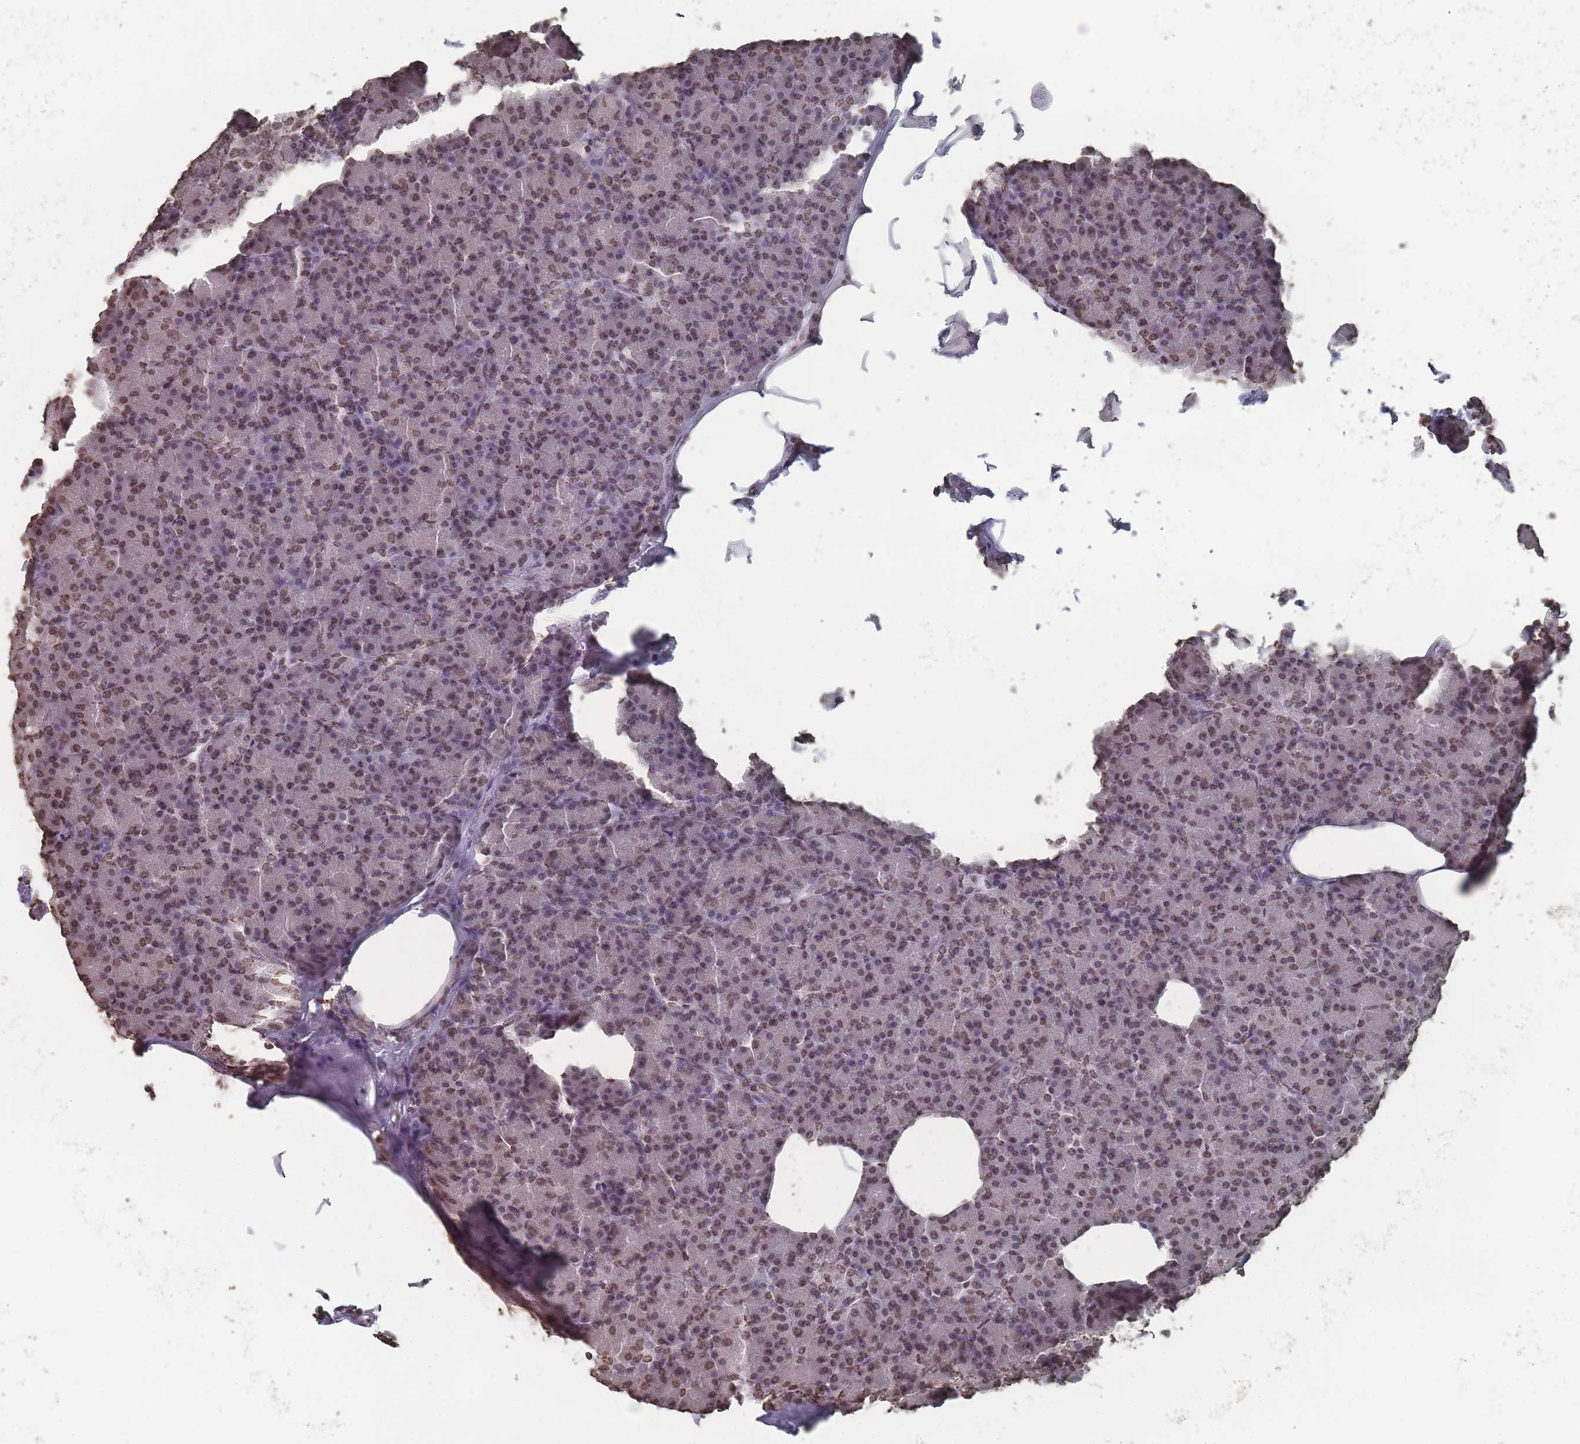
{"staining": {"intensity": "moderate", "quantity": ">75%", "location": "nuclear"}, "tissue": "pancreas", "cell_type": "Exocrine glandular cells", "image_type": "normal", "snomed": [{"axis": "morphology", "description": "Normal tissue, NOS"}, {"axis": "topography", "description": "Pancreas"}], "caption": "Unremarkable pancreas displays moderate nuclear expression in about >75% of exocrine glandular cells, visualized by immunohistochemistry. The staining was performed using DAB, with brown indicating positive protein expression. Nuclei are stained blue with hematoxylin.", "gene": "PLEKHG5", "patient": {"sex": "female", "age": 43}}